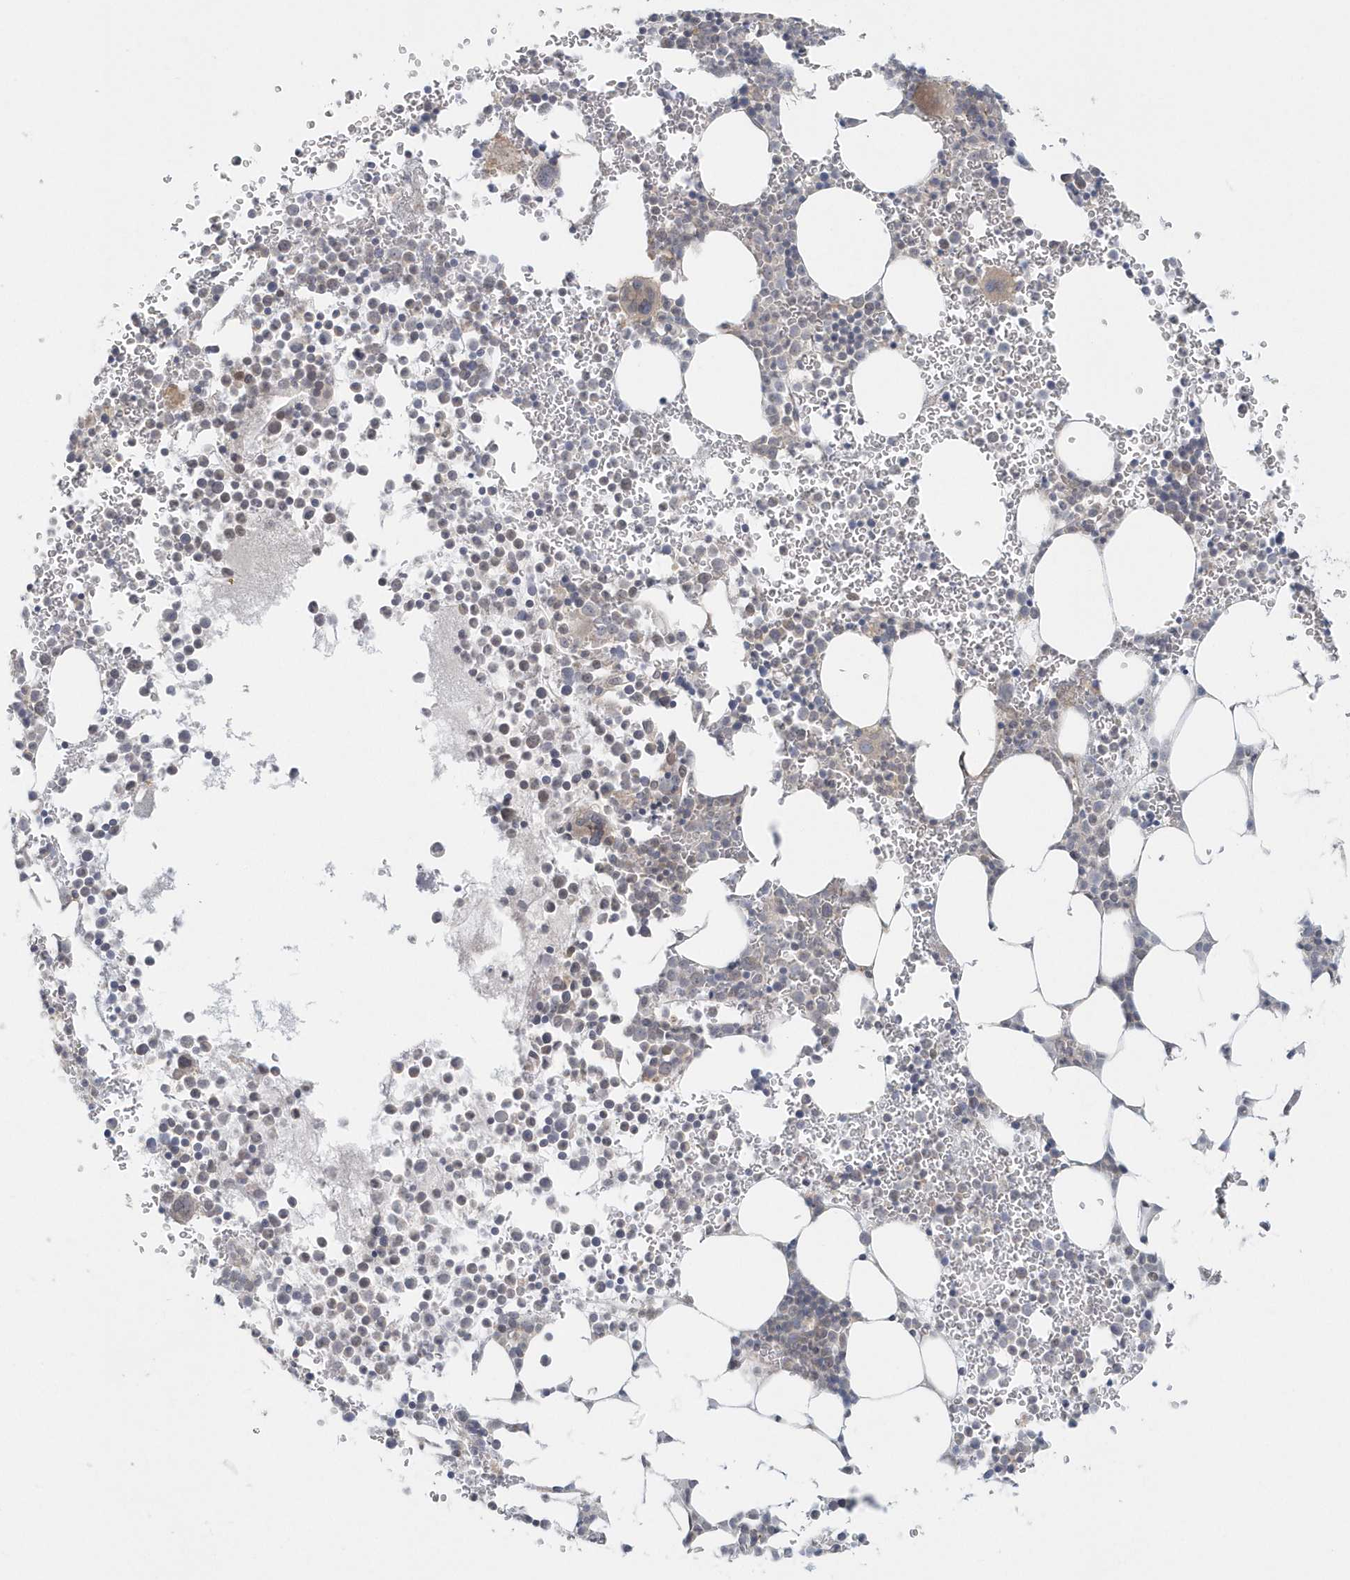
{"staining": {"intensity": "weak", "quantity": "<25%", "location": "cytoplasmic/membranous"}, "tissue": "bone marrow", "cell_type": "Hematopoietic cells", "image_type": "normal", "snomed": [{"axis": "morphology", "description": "Normal tissue, NOS"}, {"axis": "topography", "description": "Bone marrow"}], "caption": "The photomicrograph demonstrates no significant expression in hematopoietic cells of bone marrow.", "gene": "BLTP3A", "patient": {"sex": "female", "age": 78}}